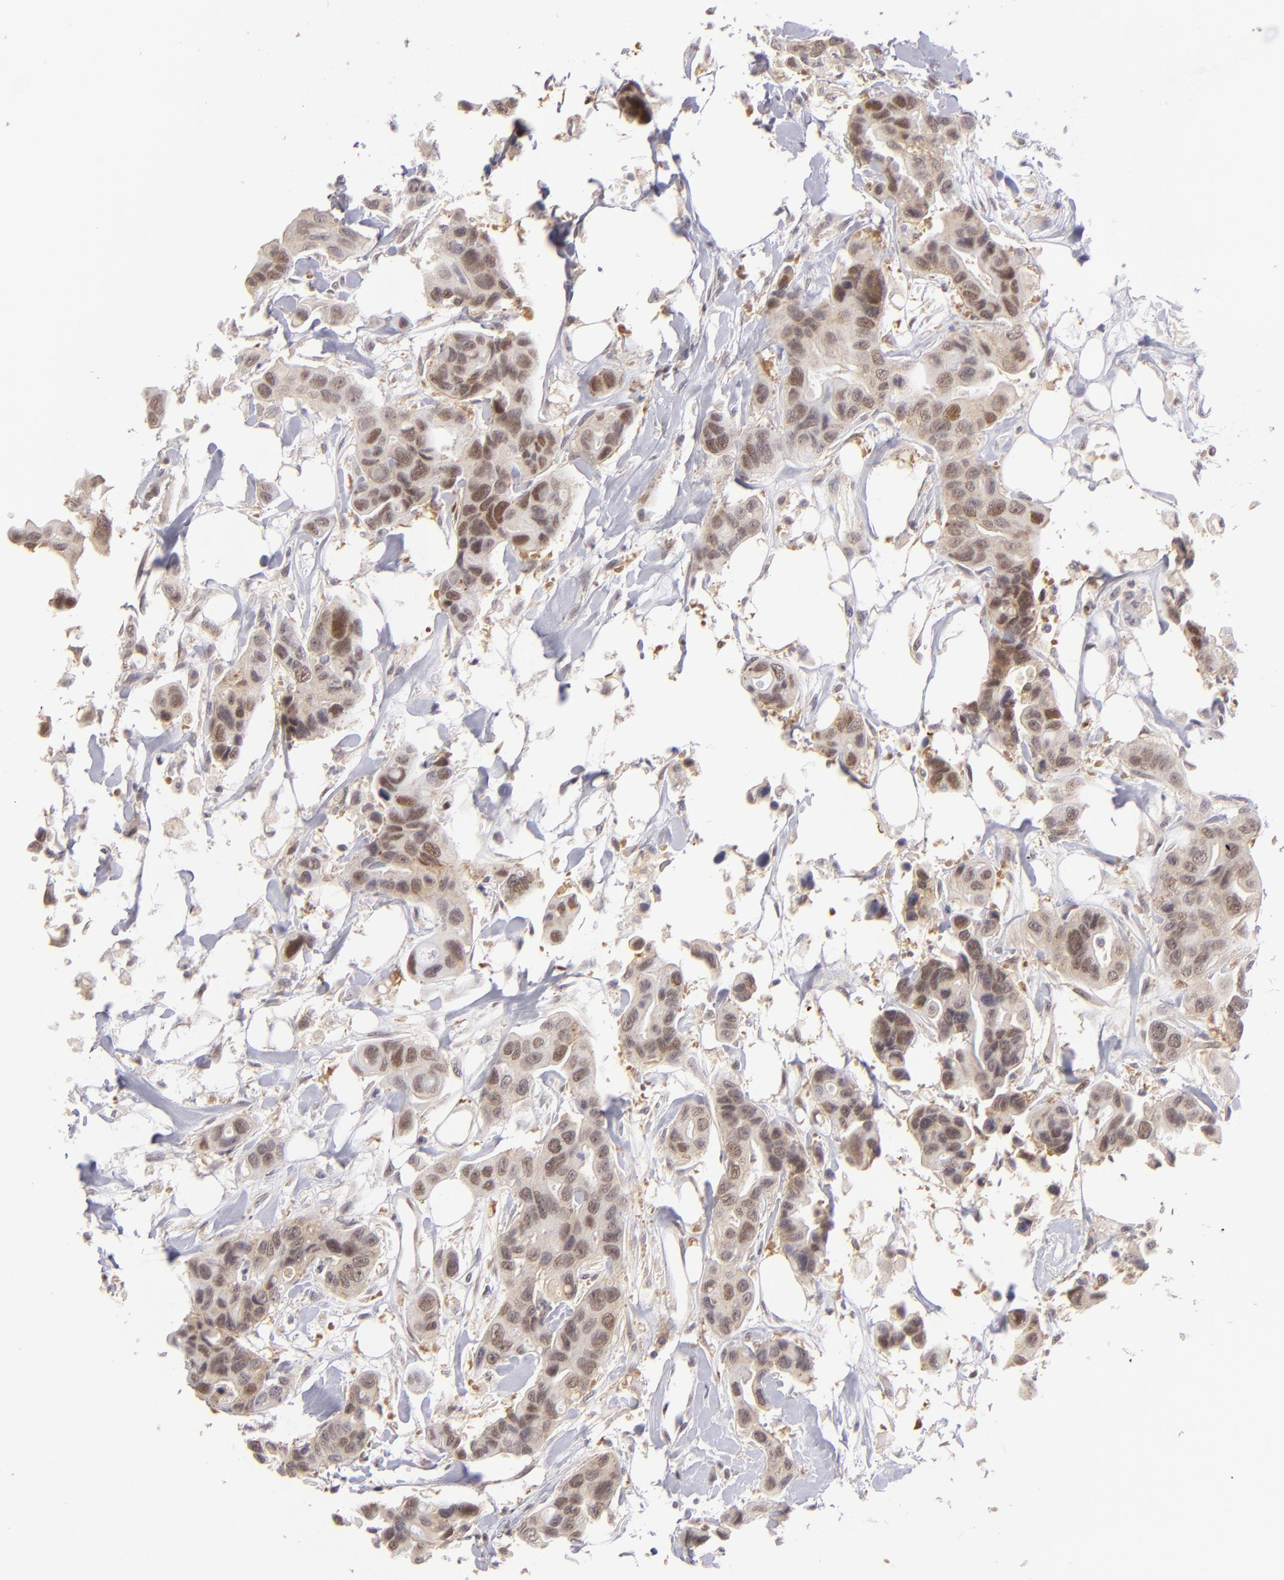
{"staining": {"intensity": "weak", "quantity": "25%-75%", "location": "cytoplasmic/membranous"}, "tissue": "colorectal cancer", "cell_type": "Tumor cells", "image_type": "cancer", "snomed": [{"axis": "morphology", "description": "Adenocarcinoma, NOS"}, {"axis": "topography", "description": "Colon"}], "caption": "Approximately 25%-75% of tumor cells in colorectal cancer demonstrate weak cytoplasmic/membranous protein staining as visualized by brown immunohistochemical staining.", "gene": "PTPN13", "patient": {"sex": "female", "age": 70}}